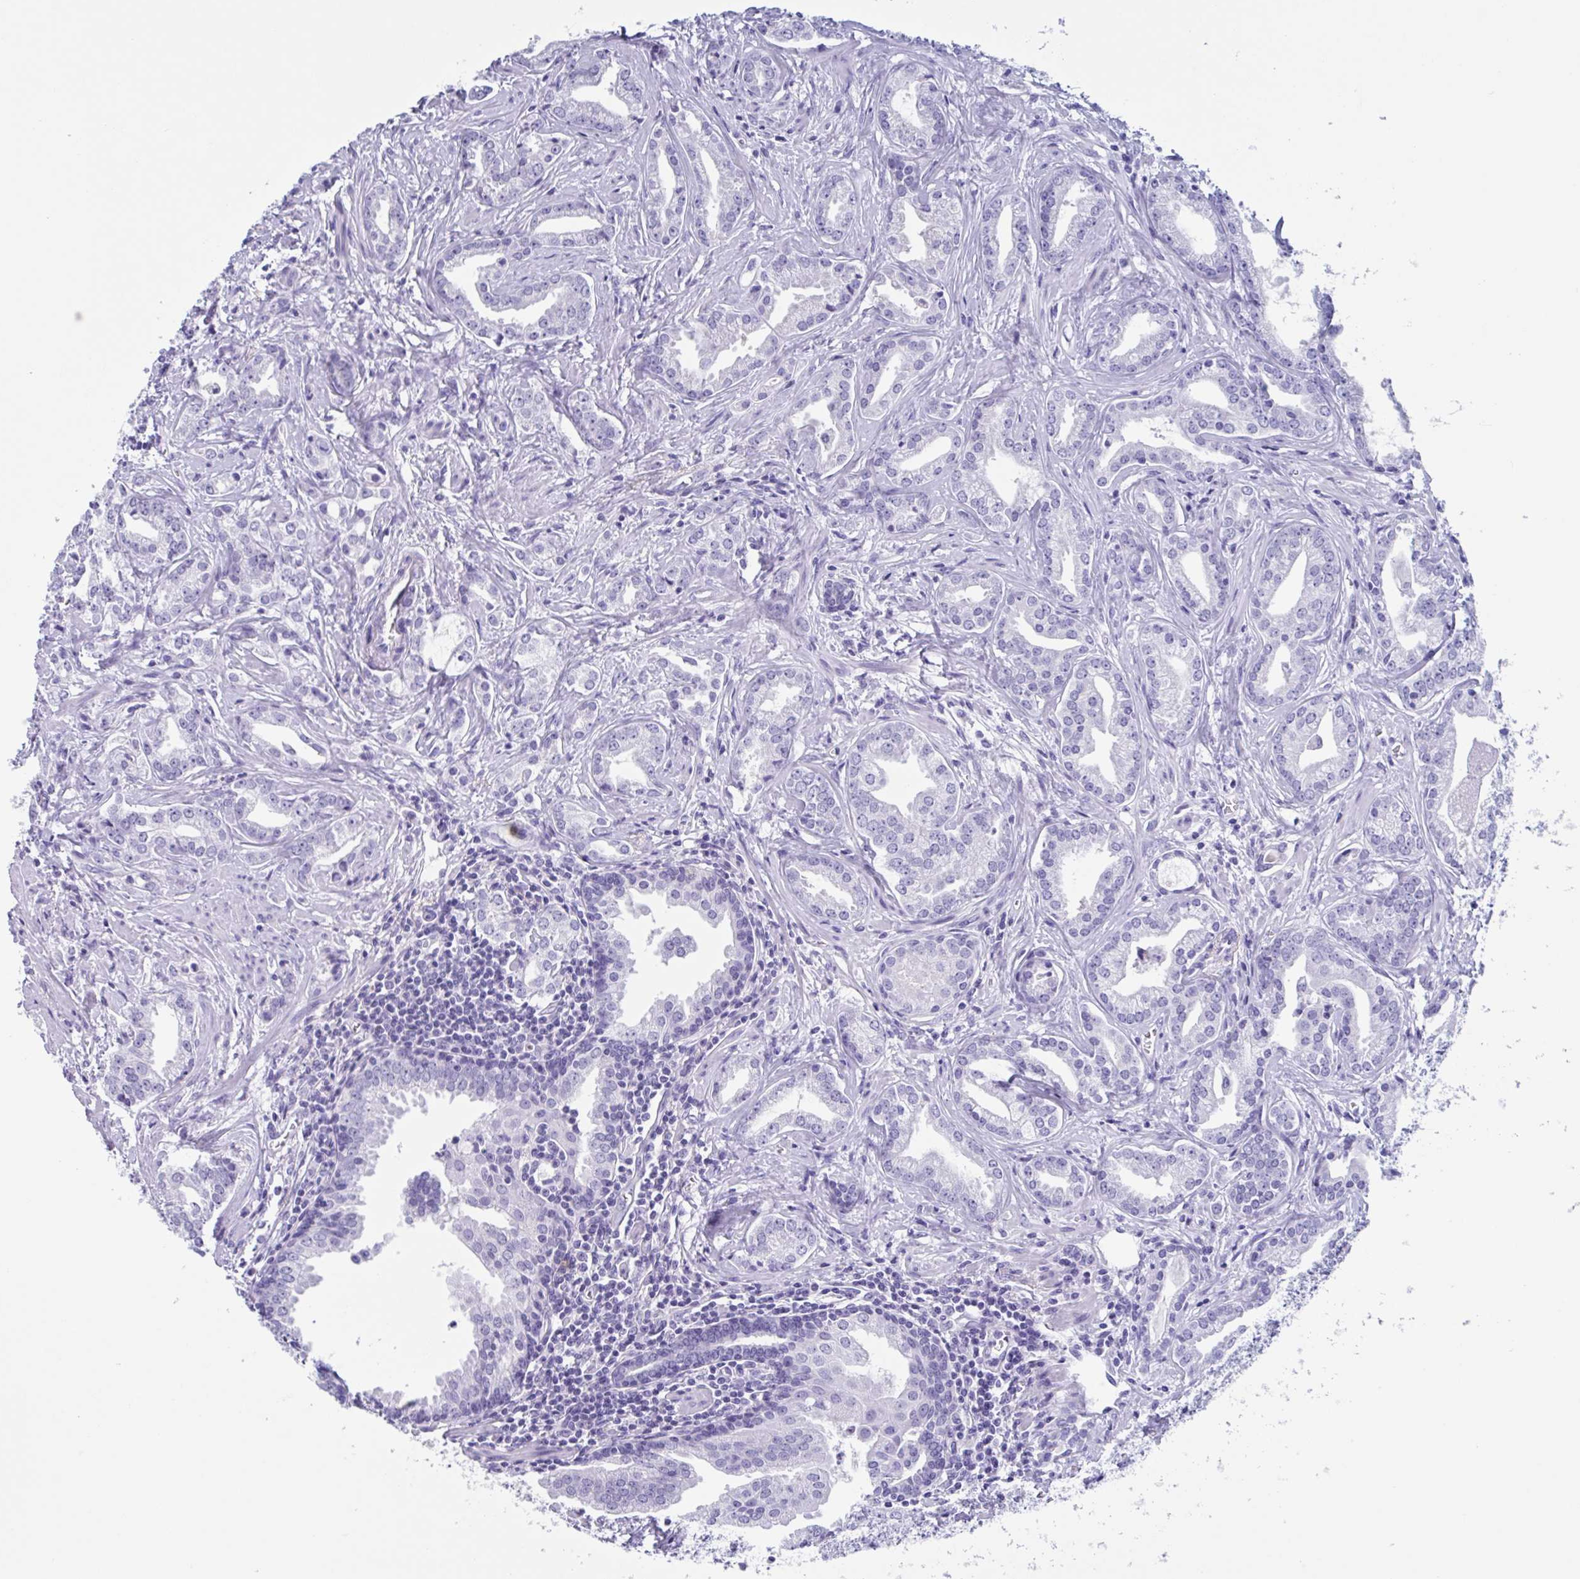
{"staining": {"intensity": "negative", "quantity": "none", "location": "none"}, "tissue": "prostate cancer", "cell_type": "Tumor cells", "image_type": "cancer", "snomed": [{"axis": "morphology", "description": "Adenocarcinoma, Medium grade"}, {"axis": "topography", "description": "Prostate"}], "caption": "Protein analysis of prostate cancer (adenocarcinoma (medium-grade)) displays no significant expression in tumor cells.", "gene": "USP35", "patient": {"sex": "male", "age": 57}}